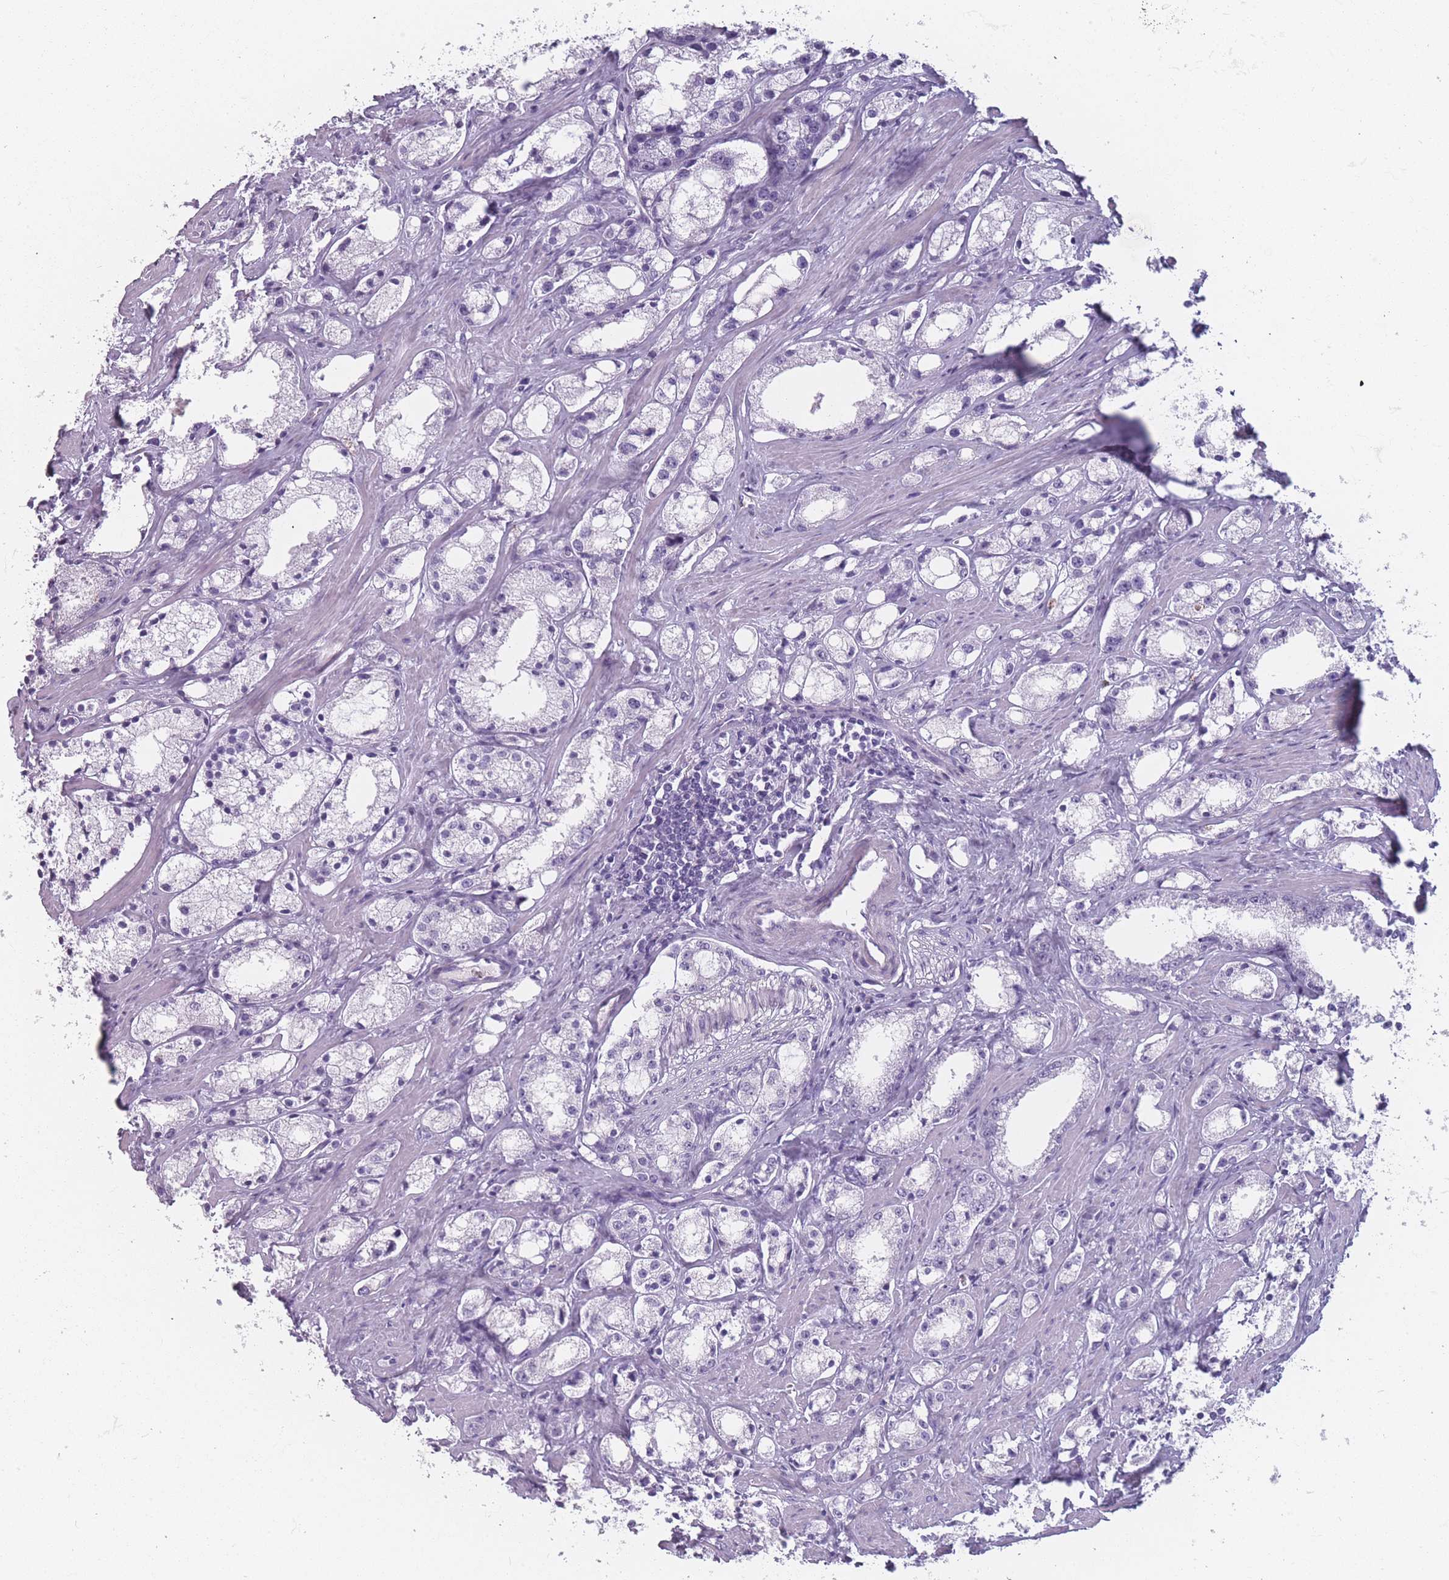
{"staining": {"intensity": "negative", "quantity": "none", "location": "none"}, "tissue": "prostate cancer", "cell_type": "Tumor cells", "image_type": "cancer", "snomed": [{"axis": "morphology", "description": "Adenocarcinoma, High grade"}, {"axis": "topography", "description": "Prostate"}], "caption": "Human prostate adenocarcinoma (high-grade) stained for a protein using immunohistochemistry (IHC) exhibits no staining in tumor cells.", "gene": "PPFIA3", "patient": {"sex": "male", "age": 66}}